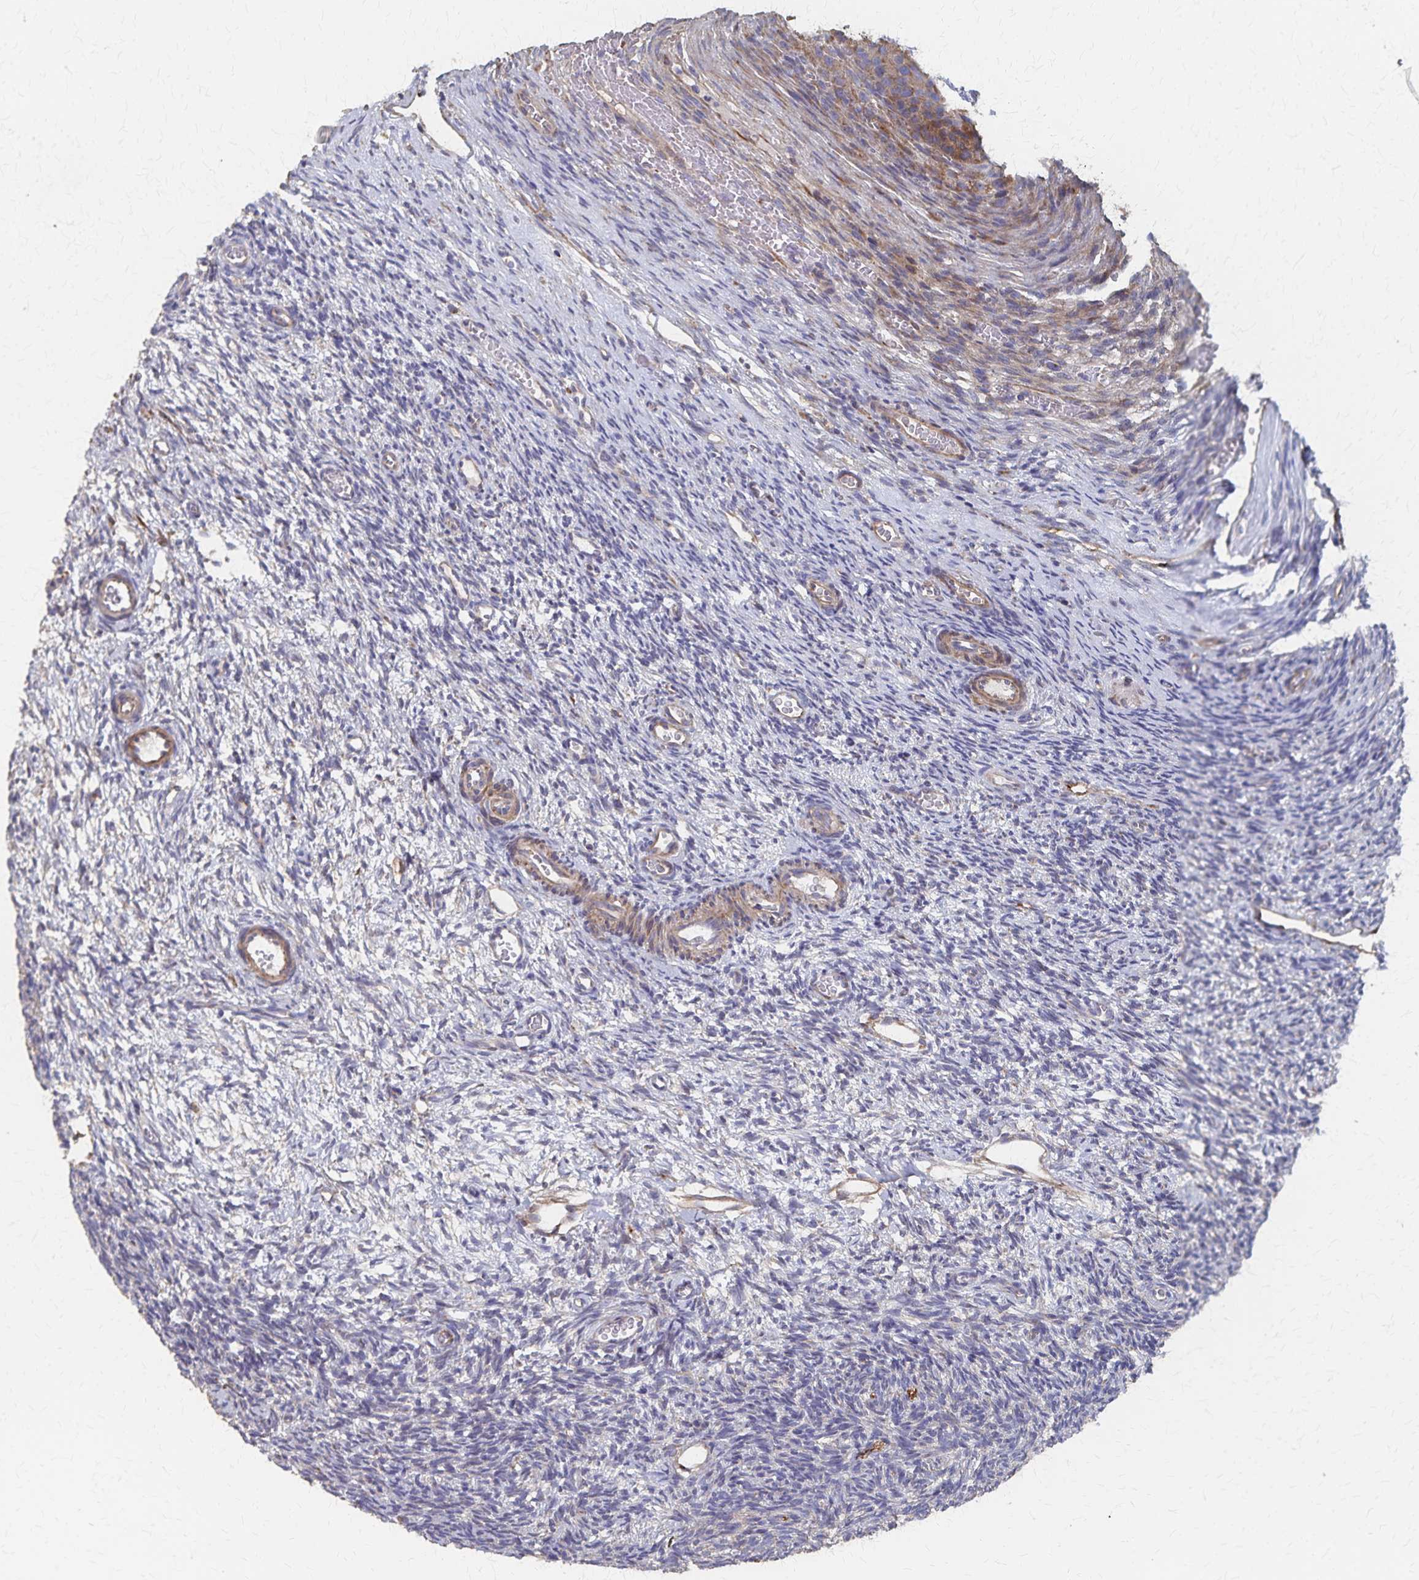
{"staining": {"intensity": "negative", "quantity": "none", "location": "none"}, "tissue": "ovary", "cell_type": "Ovarian stroma cells", "image_type": "normal", "snomed": [{"axis": "morphology", "description": "Normal tissue, NOS"}, {"axis": "topography", "description": "Ovary"}], "caption": "This is a micrograph of immunohistochemistry staining of unremarkable ovary, which shows no staining in ovarian stroma cells. (Stains: DAB immunohistochemistry (IHC) with hematoxylin counter stain, Microscopy: brightfield microscopy at high magnification).", "gene": "PGAP2", "patient": {"sex": "female", "age": 34}}